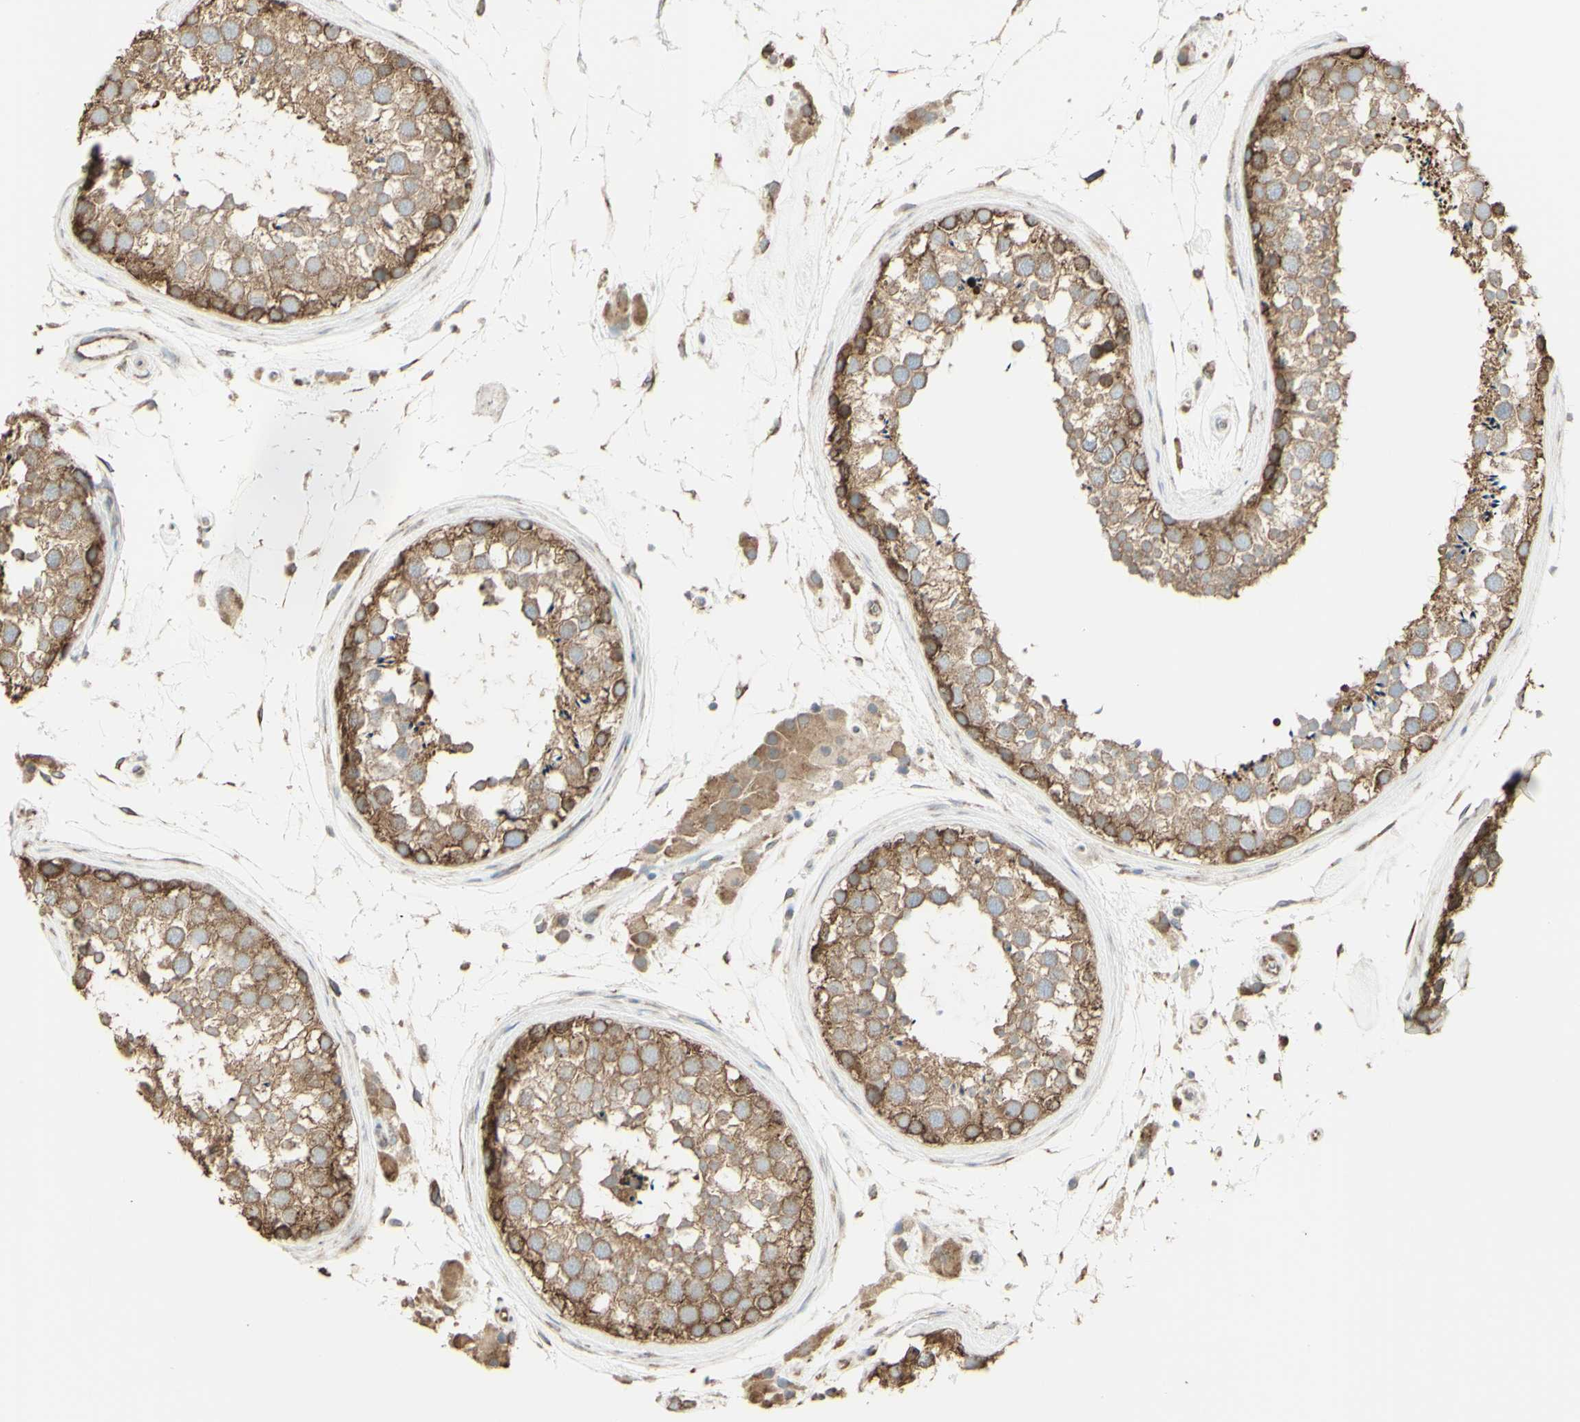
{"staining": {"intensity": "moderate", "quantity": ">75%", "location": "cytoplasmic/membranous"}, "tissue": "testis", "cell_type": "Cells in seminiferous ducts", "image_type": "normal", "snomed": [{"axis": "morphology", "description": "Normal tissue, NOS"}, {"axis": "topography", "description": "Testis"}], "caption": "High-power microscopy captured an IHC micrograph of normal testis, revealing moderate cytoplasmic/membranous expression in approximately >75% of cells in seminiferous ducts.", "gene": "EEF1B2", "patient": {"sex": "male", "age": 46}}